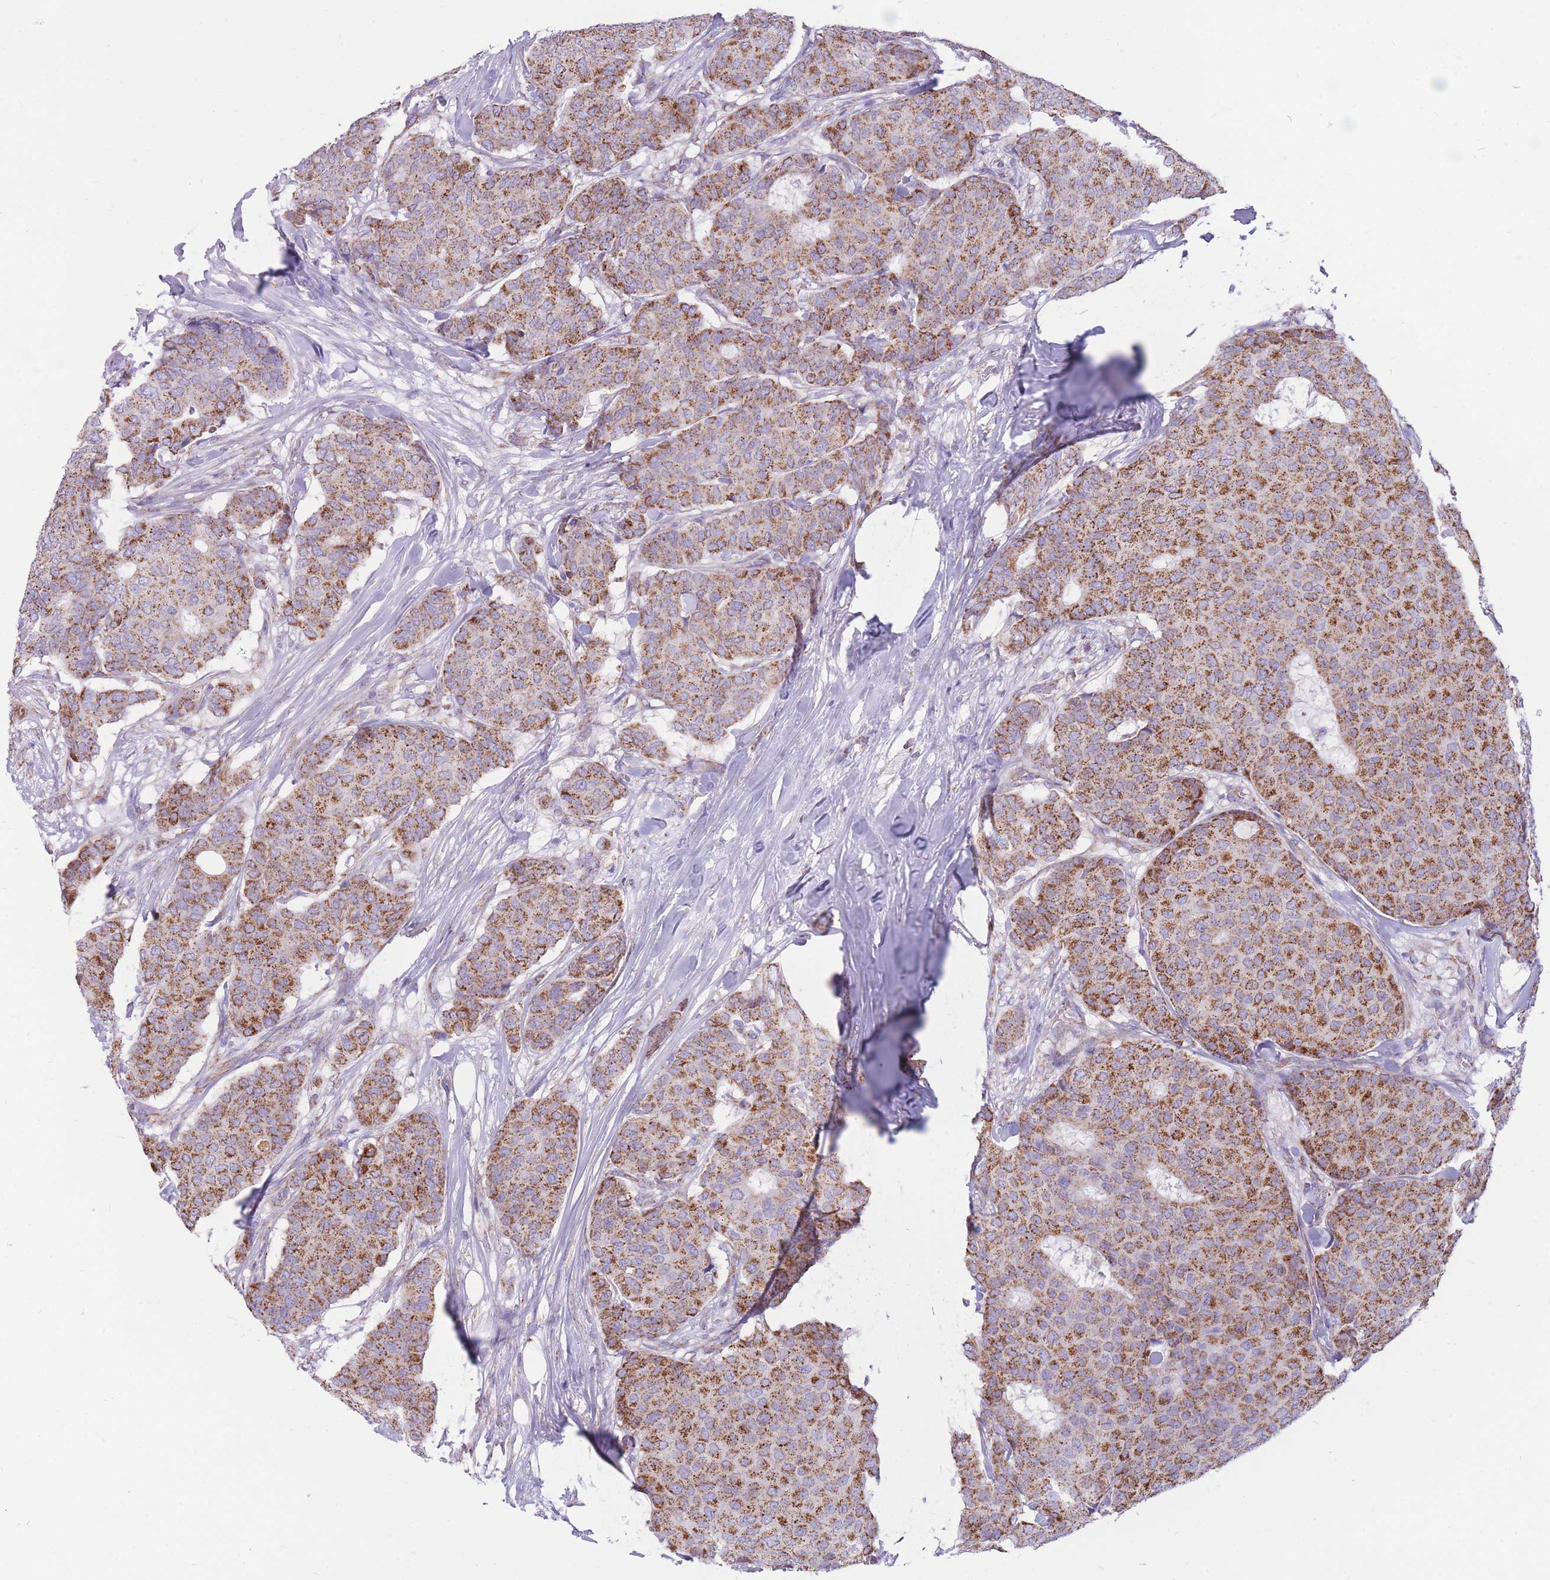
{"staining": {"intensity": "moderate", "quantity": ">75%", "location": "cytoplasmic/membranous"}, "tissue": "breast cancer", "cell_type": "Tumor cells", "image_type": "cancer", "snomed": [{"axis": "morphology", "description": "Duct carcinoma"}, {"axis": "topography", "description": "Breast"}], "caption": "IHC micrograph of neoplastic tissue: human infiltrating ductal carcinoma (breast) stained using immunohistochemistry (IHC) reveals medium levels of moderate protein expression localized specifically in the cytoplasmic/membranous of tumor cells, appearing as a cytoplasmic/membranous brown color.", "gene": "PCSK1", "patient": {"sex": "female", "age": 75}}